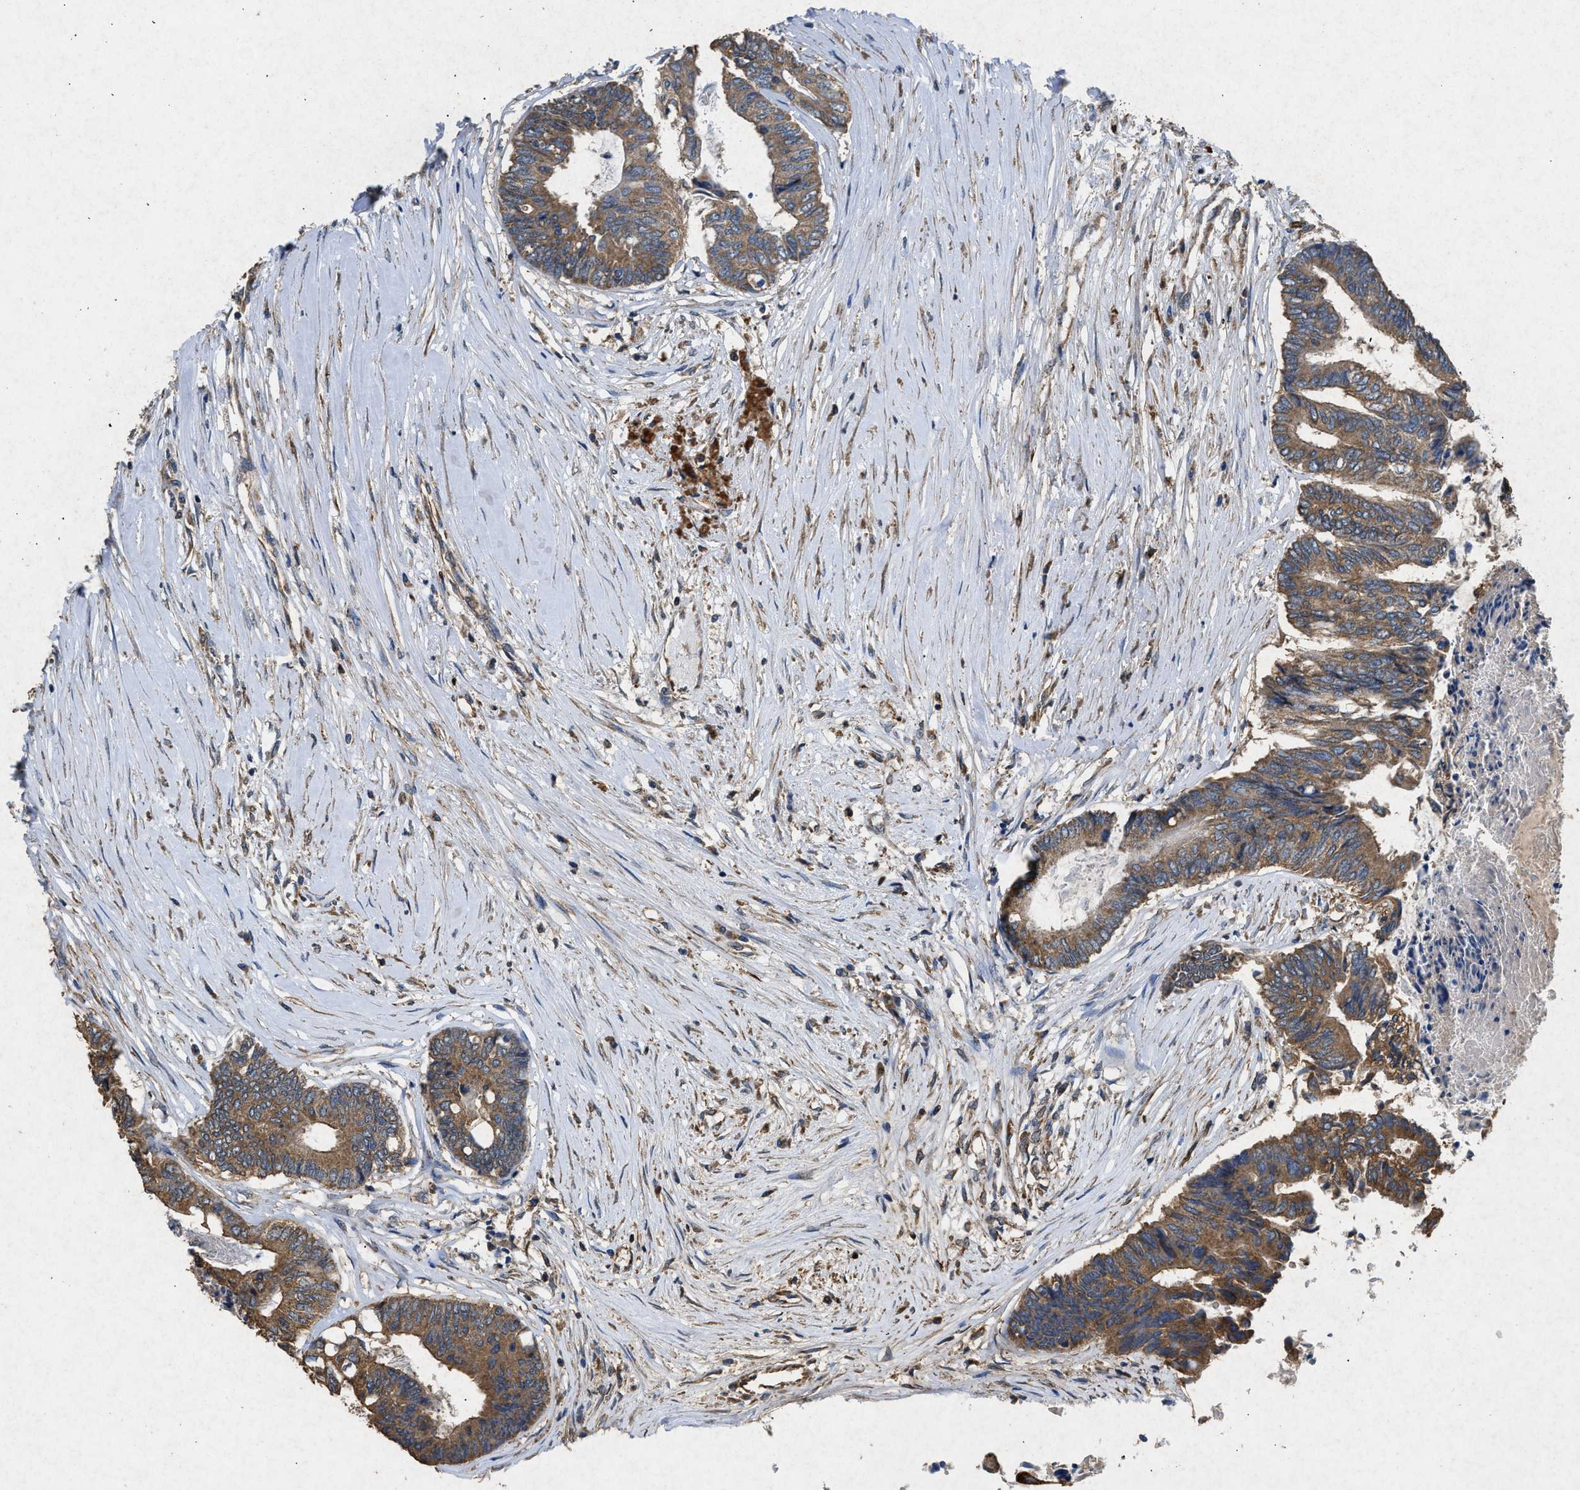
{"staining": {"intensity": "moderate", "quantity": ">75%", "location": "cytoplasmic/membranous"}, "tissue": "colorectal cancer", "cell_type": "Tumor cells", "image_type": "cancer", "snomed": [{"axis": "morphology", "description": "Adenocarcinoma, NOS"}, {"axis": "topography", "description": "Rectum"}], "caption": "Adenocarcinoma (colorectal) stained for a protein displays moderate cytoplasmic/membranous positivity in tumor cells. Nuclei are stained in blue.", "gene": "CDK15", "patient": {"sex": "male", "age": 63}}